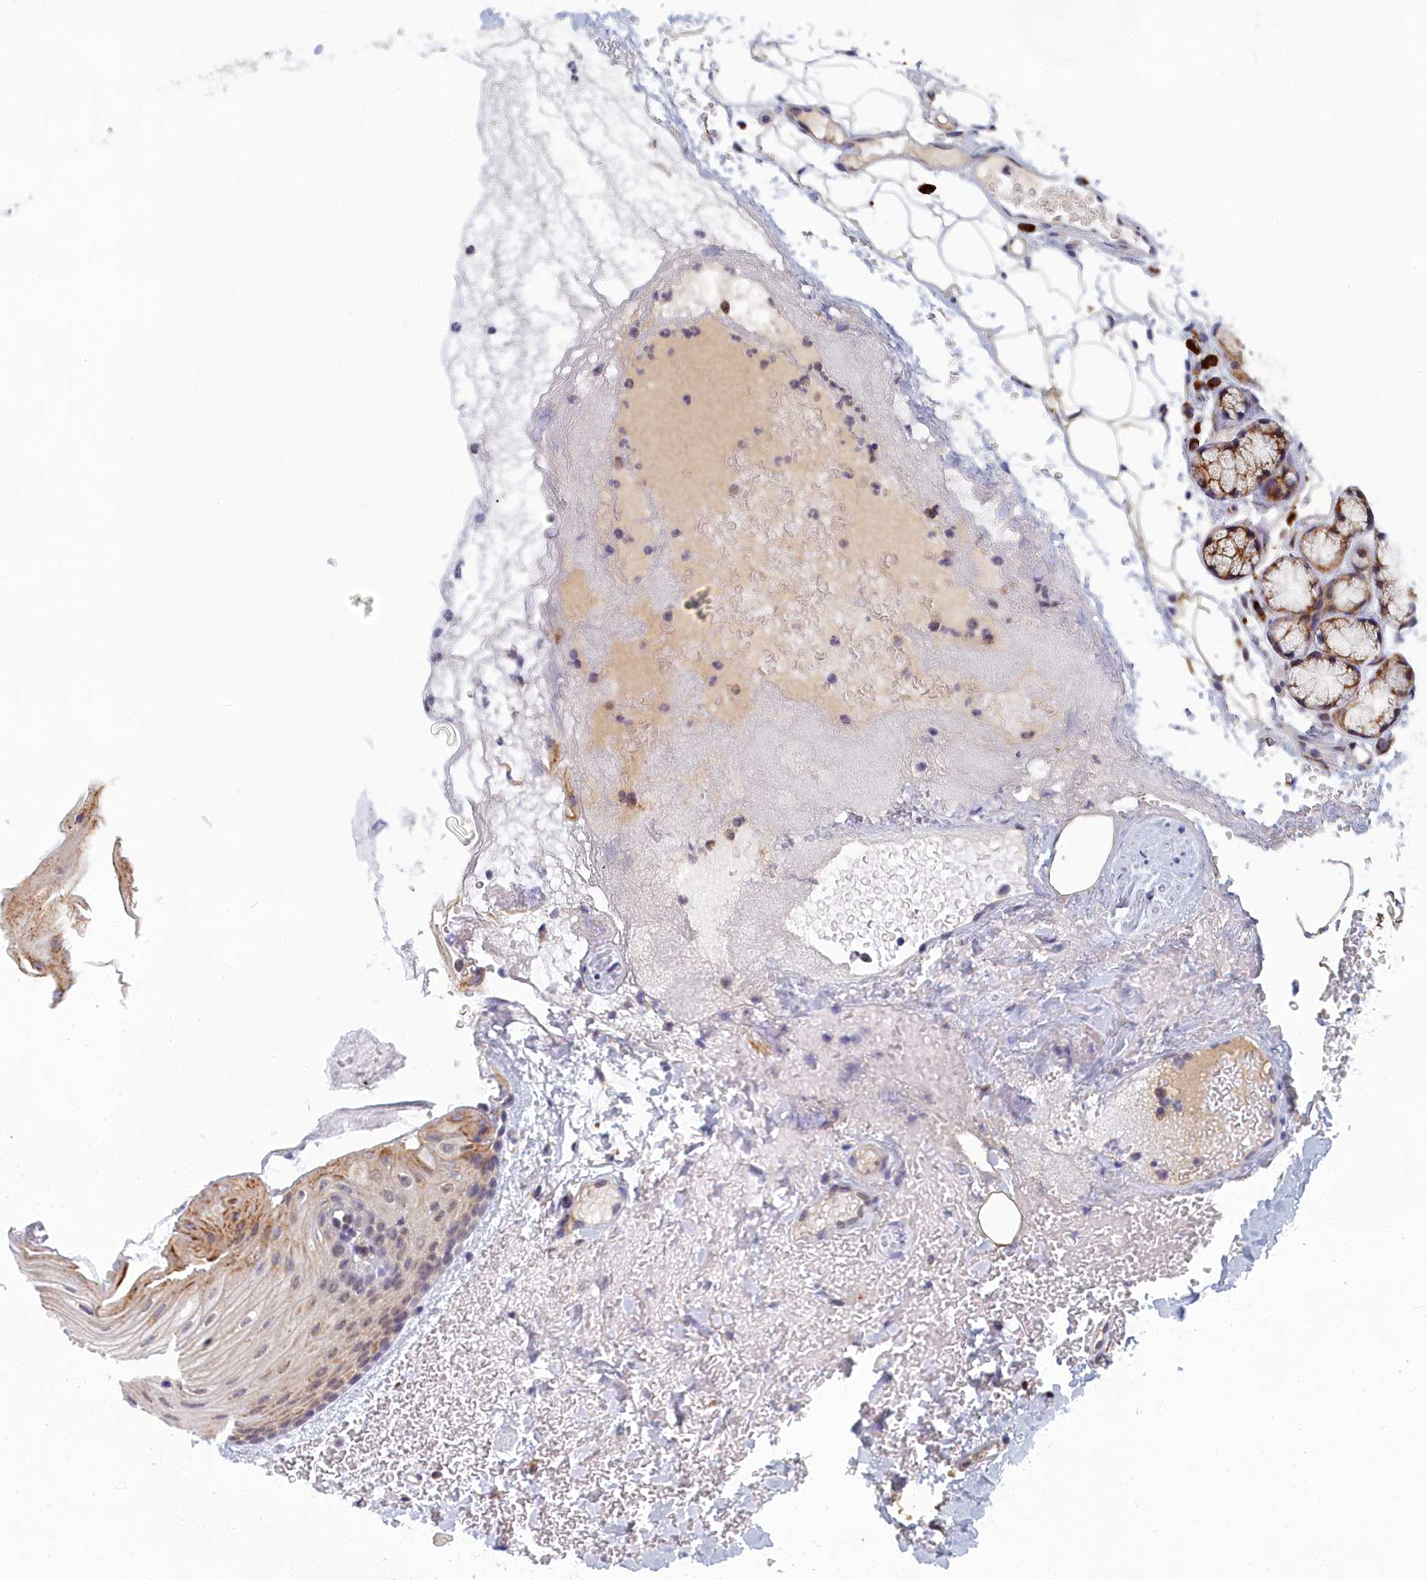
{"staining": {"intensity": "moderate", "quantity": "25%-75%", "location": "cytoplasmic/membranous"}, "tissue": "oral mucosa", "cell_type": "Squamous epithelial cells", "image_type": "normal", "snomed": [{"axis": "morphology", "description": "Normal tissue, NOS"}, {"axis": "topography", "description": "Oral tissue"}], "caption": "Approximately 25%-75% of squamous epithelial cells in unremarkable oral mucosa display moderate cytoplasmic/membranous protein expression as visualized by brown immunohistochemical staining.", "gene": "DNAJC17", "patient": {"sex": "female", "age": 70}}